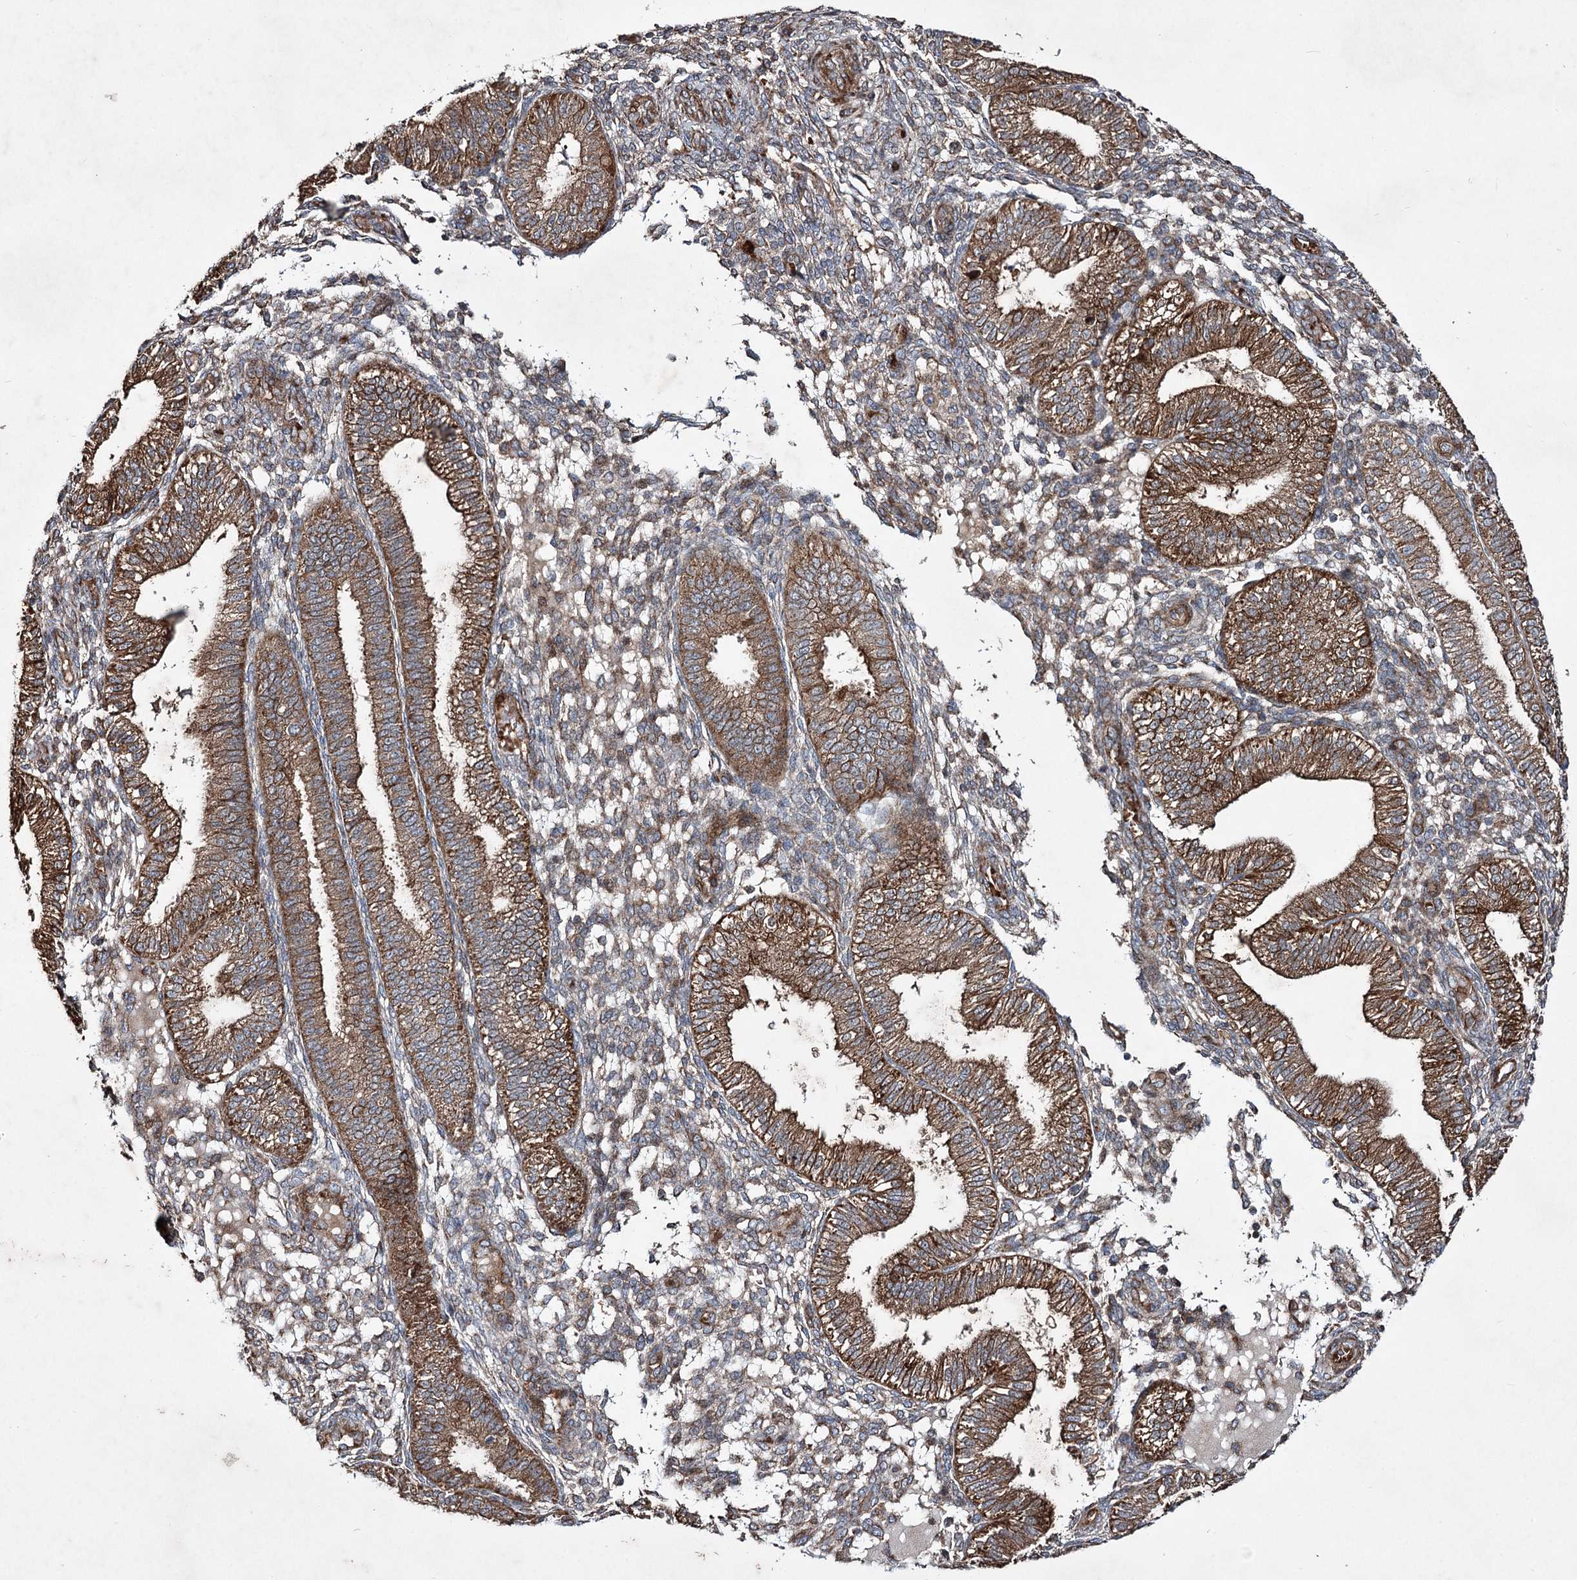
{"staining": {"intensity": "weak", "quantity": "25%-75%", "location": "cytoplasmic/membranous"}, "tissue": "endometrium", "cell_type": "Cells in endometrial stroma", "image_type": "normal", "snomed": [{"axis": "morphology", "description": "Normal tissue, NOS"}, {"axis": "topography", "description": "Endometrium"}], "caption": "High-power microscopy captured an IHC image of normal endometrium, revealing weak cytoplasmic/membranous expression in approximately 25%-75% of cells in endometrial stroma.", "gene": "SERINC5", "patient": {"sex": "female", "age": 39}}